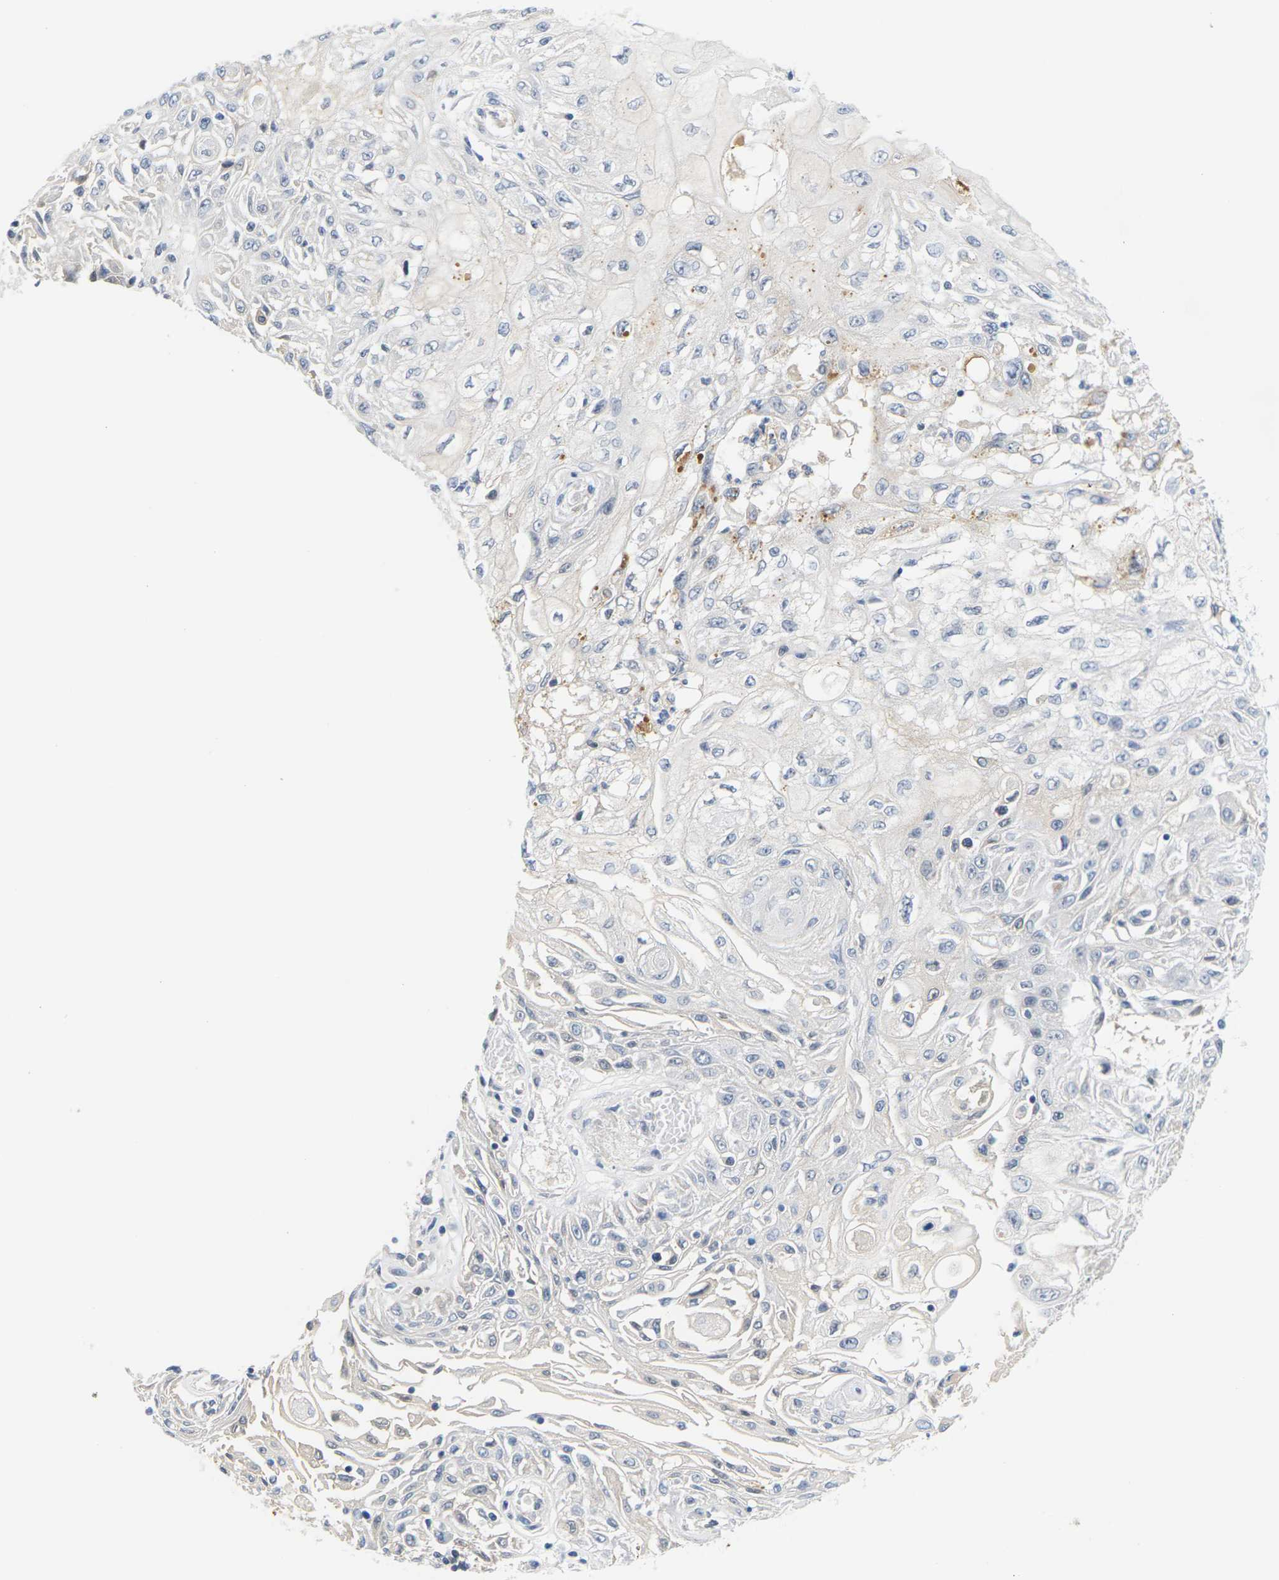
{"staining": {"intensity": "negative", "quantity": "none", "location": "none"}, "tissue": "skin cancer", "cell_type": "Tumor cells", "image_type": "cancer", "snomed": [{"axis": "morphology", "description": "Squamous cell carcinoma, NOS"}, {"axis": "topography", "description": "Skin"}], "caption": "Tumor cells are negative for protein expression in human squamous cell carcinoma (skin).", "gene": "PKP2", "patient": {"sex": "male", "age": 75}}